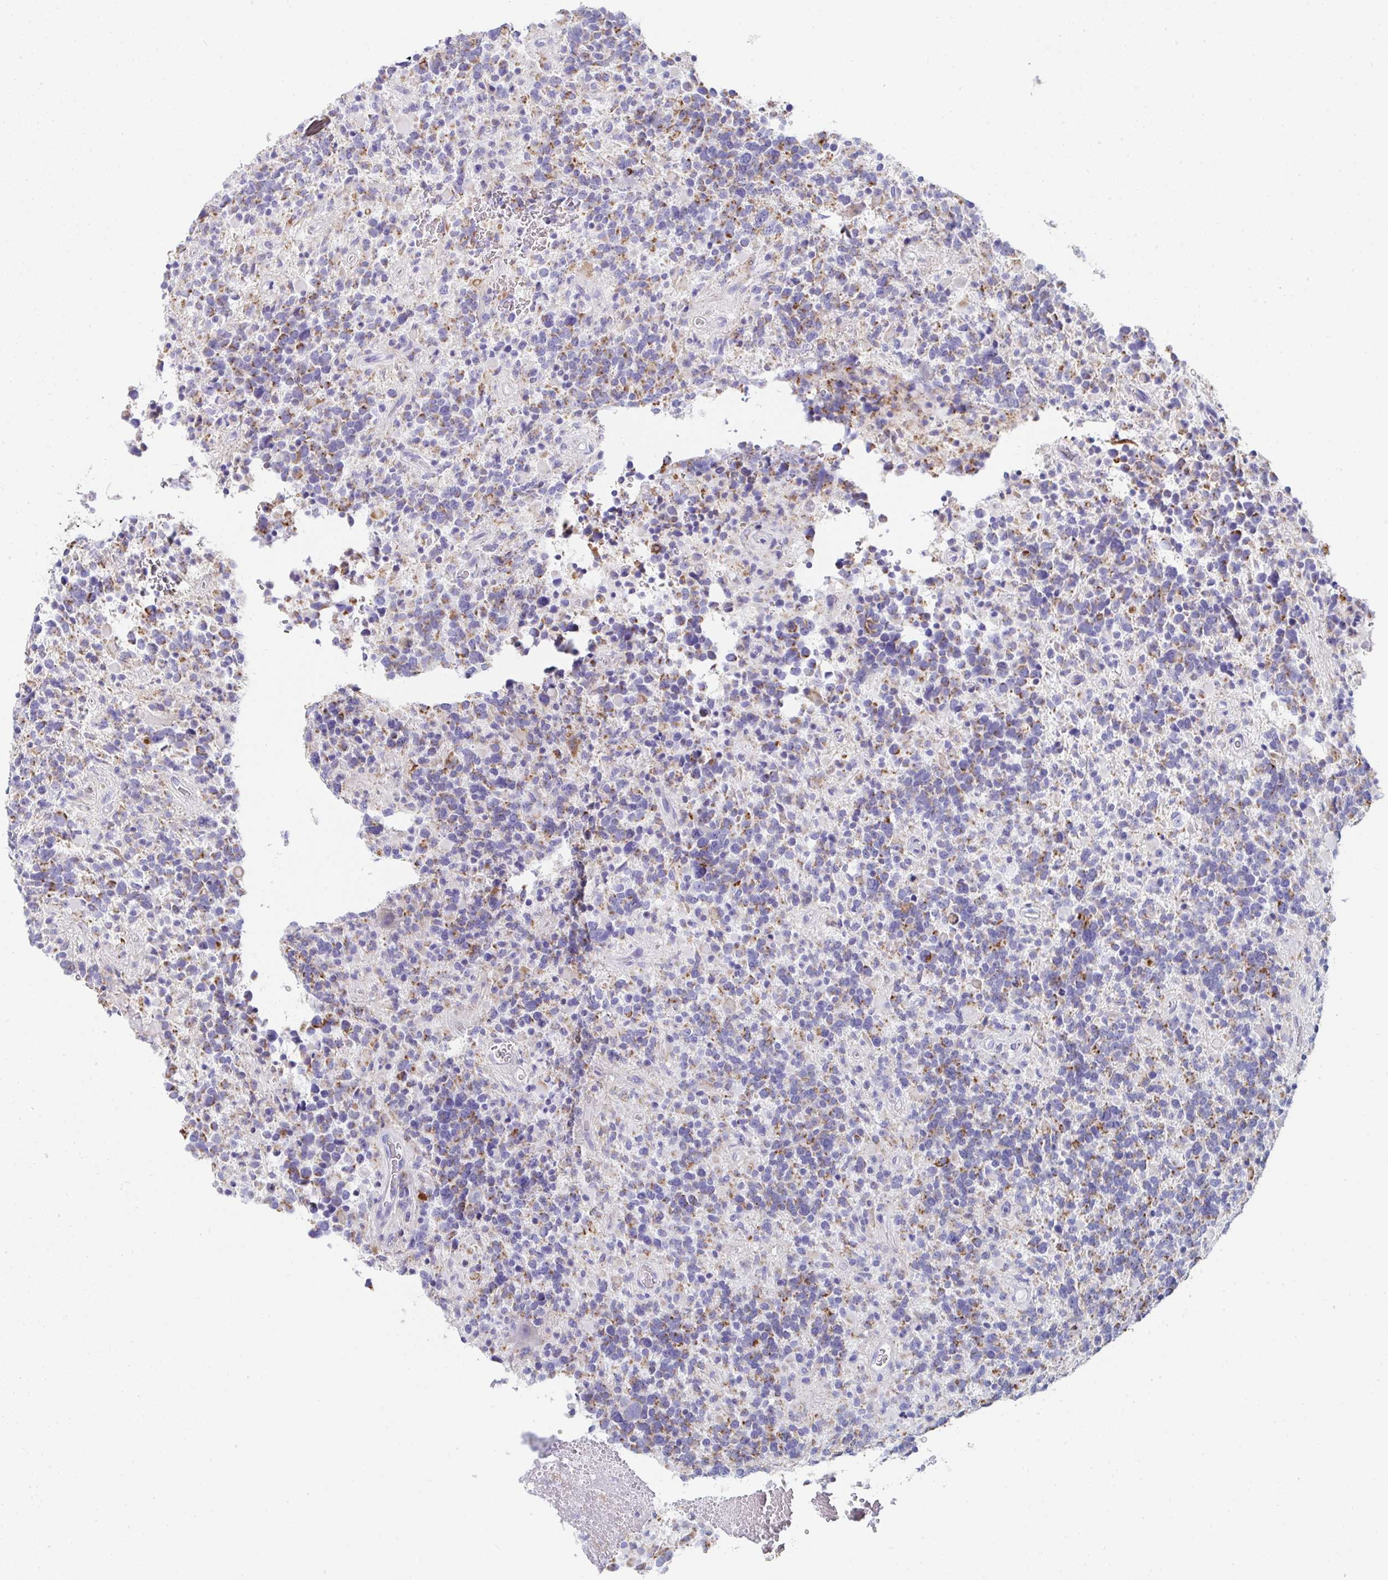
{"staining": {"intensity": "moderate", "quantity": "25%-75%", "location": "cytoplasmic/membranous"}, "tissue": "glioma", "cell_type": "Tumor cells", "image_type": "cancer", "snomed": [{"axis": "morphology", "description": "Glioma, malignant, High grade"}, {"axis": "topography", "description": "Brain"}], "caption": "IHC histopathology image of human malignant glioma (high-grade) stained for a protein (brown), which reveals medium levels of moderate cytoplasmic/membranous positivity in about 25%-75% of tumor cells.", "gene": "AIFM1", "patient": {"sex": "female", "age": 40}}